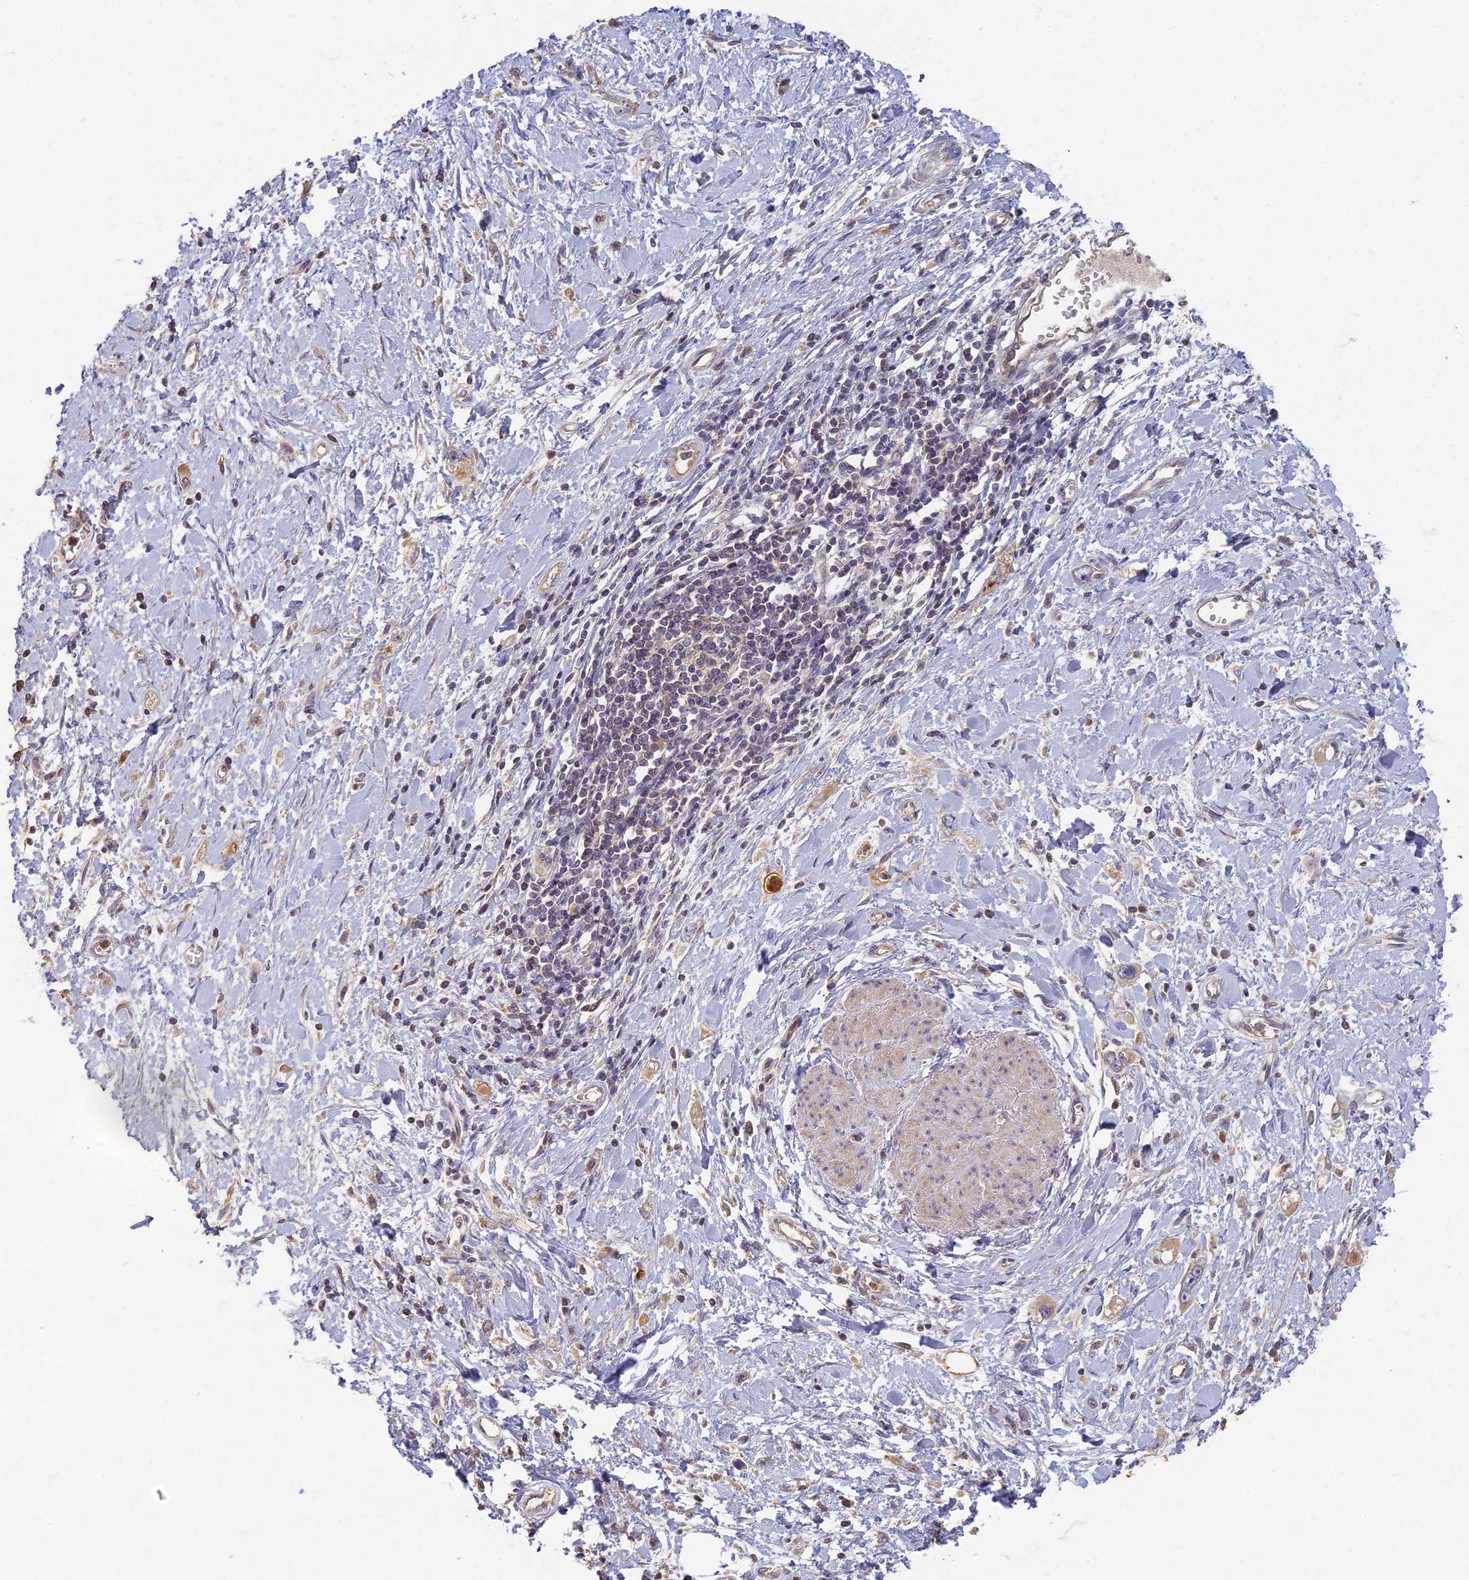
{"staining": {"intensity": "negative", "quantity": "none", "location": "none"}, "tissue": "stomach cancer", "cell_type": "Tumor cells", "image_type": "cancer", "snomed": [{"axis": "morphology", "description": "Adenocarcinoma, NOS"}, {"axis": "topography", "description": "Stomach"}], "caption": "DAB (3,3'-diaminobenzidine) immunohistochemical staining of stomach cancer (adenocarcinoma) shows no significant positivity in tumor cells.", "gene": "AP4E1", "patient": {"sex": "female", "age": 76}}